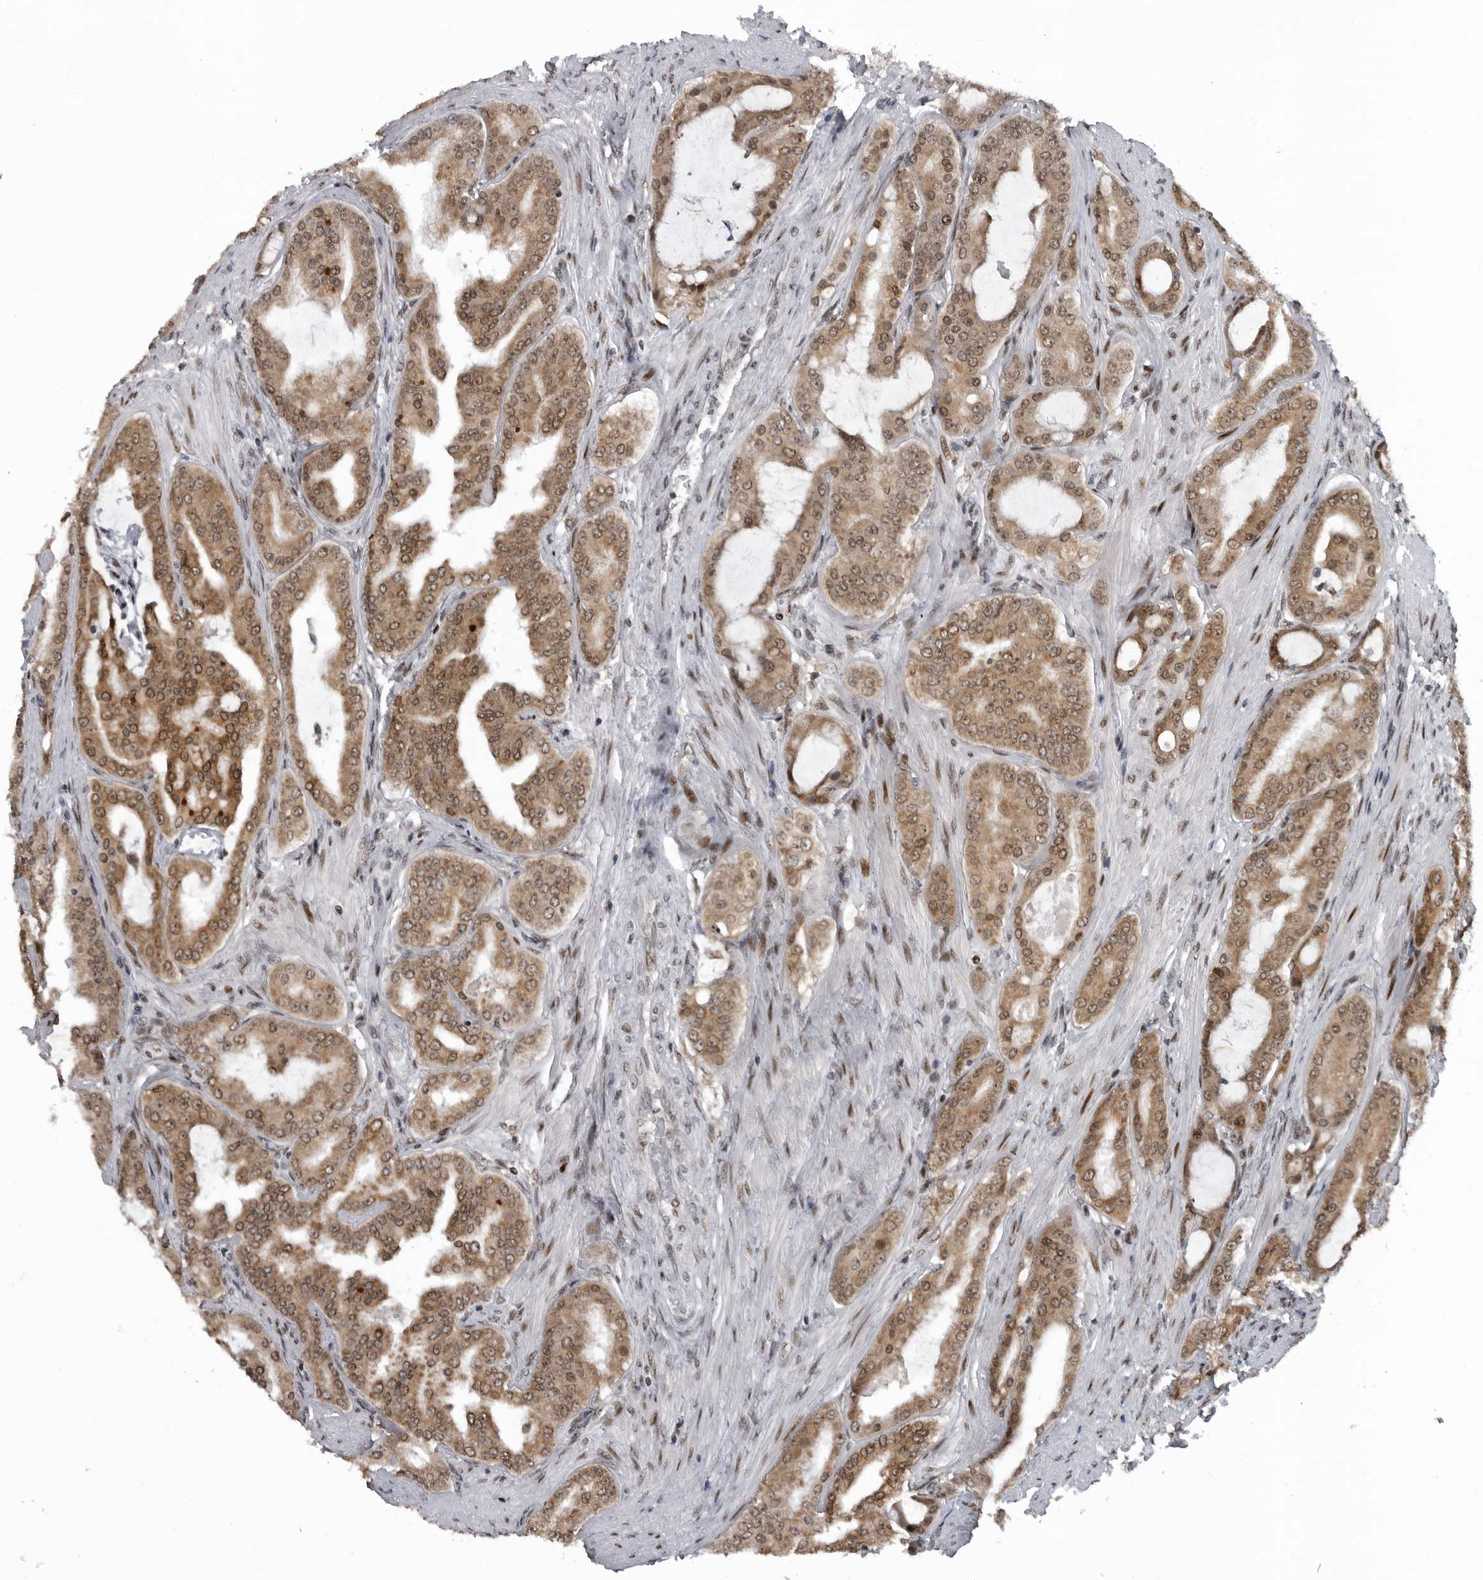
{"staining": {"intensity": "moderate", "quantity": ">75%", "location": "cytoplasmic/membranous,nuclear"}, "tissue": "prostate cancer", "cell_type": "Tumor cells", "image_type": "cancer", "snomed": [{"axis": "morphology", "description": "Adenocarcinoma, High grade"}, {"axis": "topography", "description": "Prostate"}], "caption": "Immunohistochemical staining of prostate cancer (high-grade adenocarcinoma) exhibits medium levels of moderate cytoplasmic/membranous and nuclear protein expression in about >75% of tumor cells.", "gene": "C8orf58", "patient": {"sex": "male", "age": 60}}